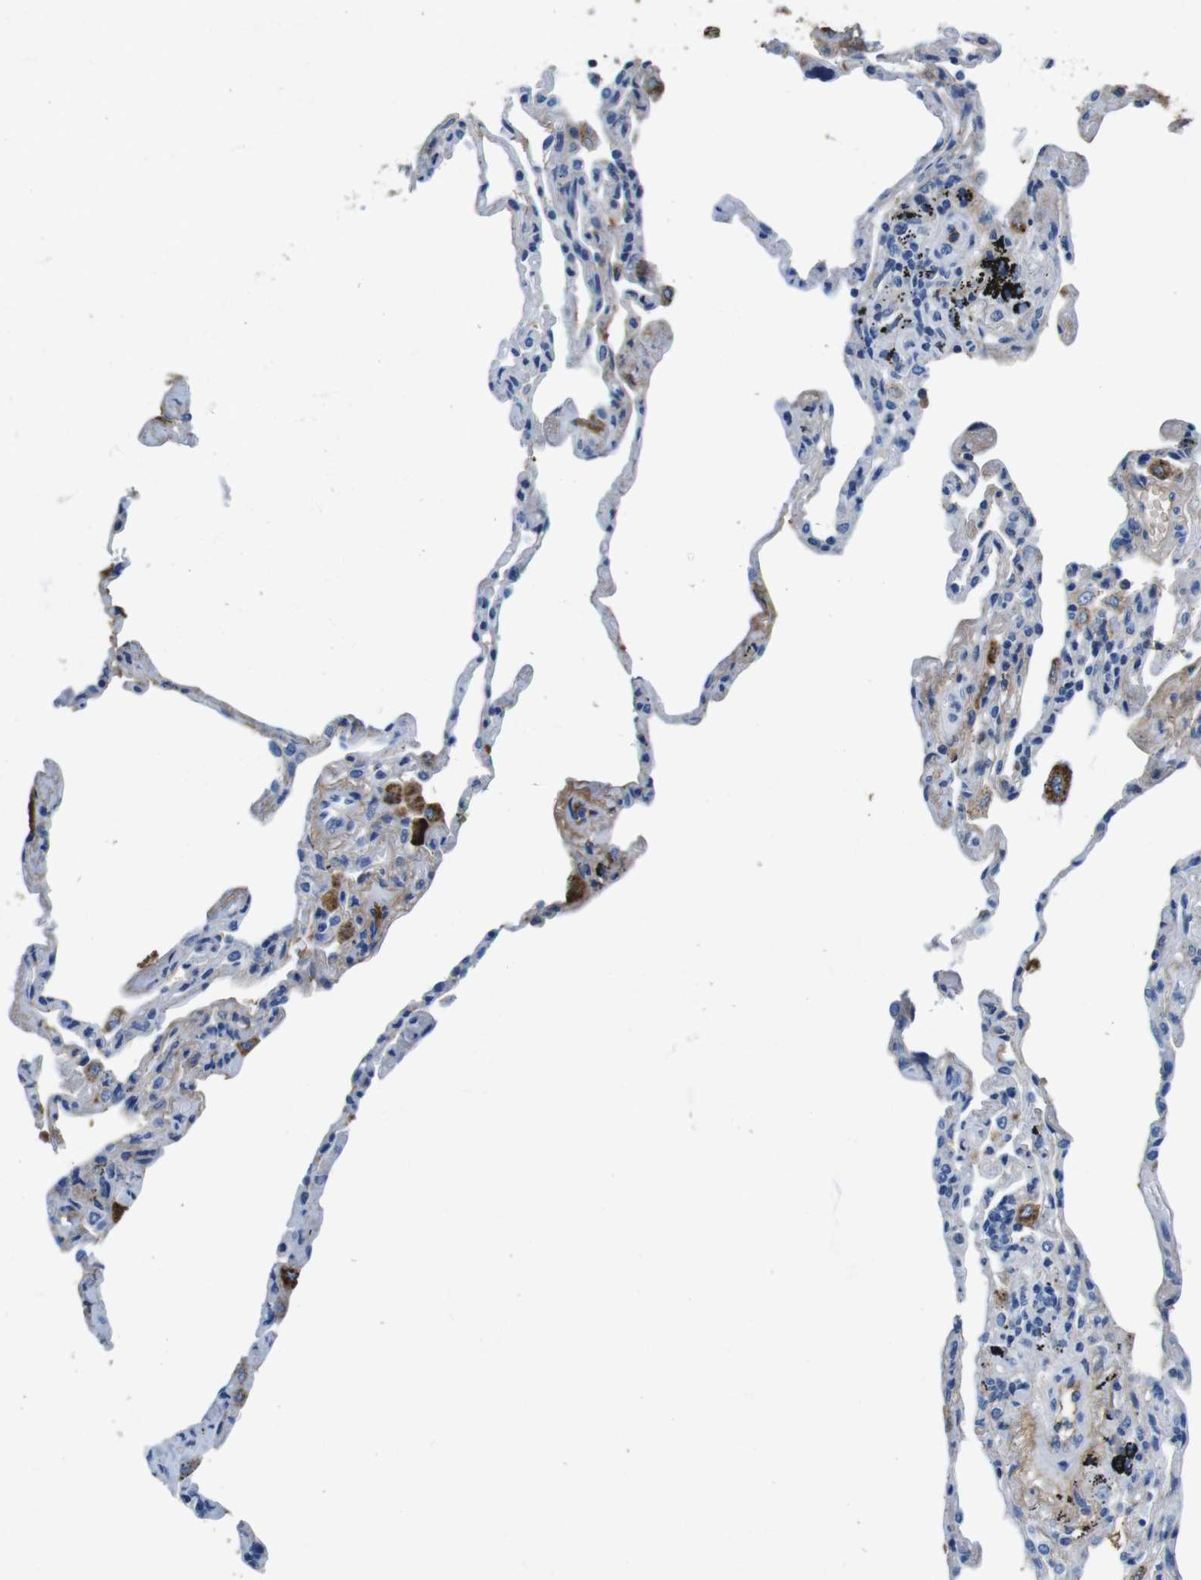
{"staining": {"intensity": "weak", "quantity": "<25%", "location": "cytoplasmic/membranous"}, "tissue": "lung", "cell_type": "Alveolar cells", "image_type": "normal", "snomed": [{"axis": "morphology", "description": "Normal tissue, NOS"}, {"axis": "topography", "description": "Lung"}], "caption": "Protein analysis of benign lung reveals no significant expression in alveolar cells. Brightfield microscopy of IHC stained with DAB (brown) and hematoxylin (blue), captured at high magnification.", "gene": "IGKC", "patient": {"sex": "male", "age": 59}}